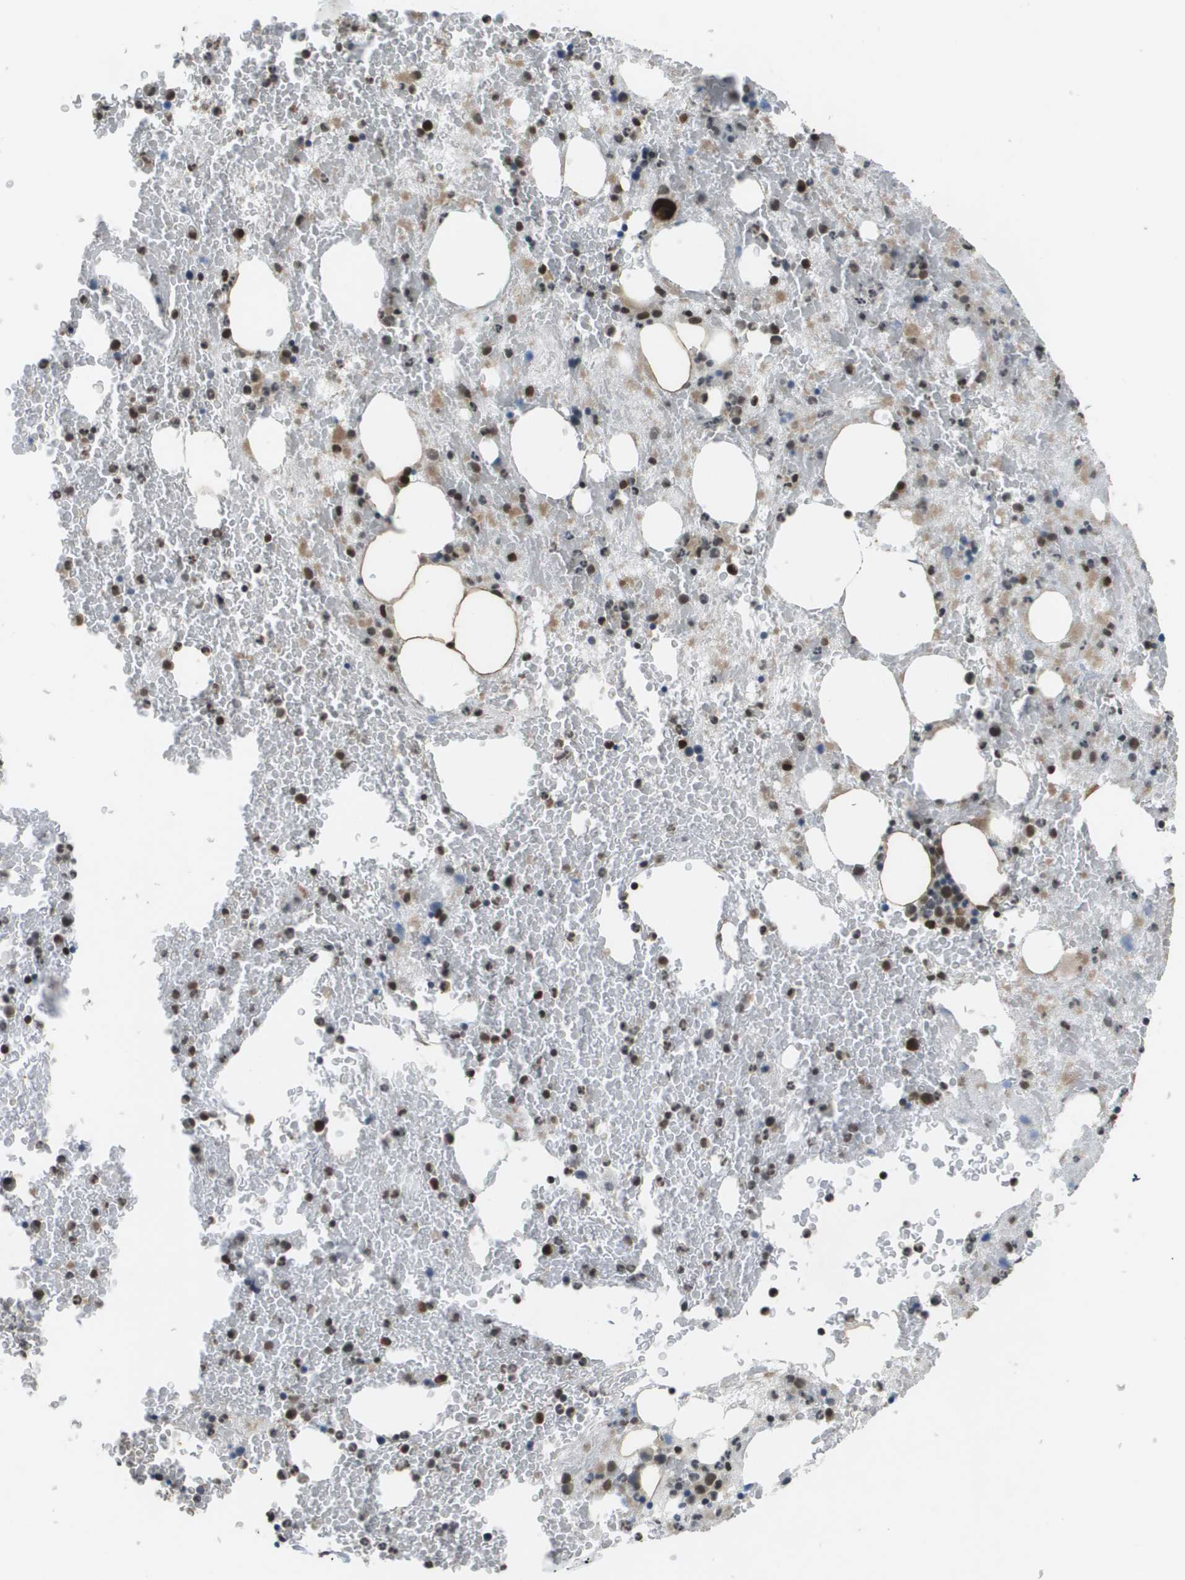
{"staining": {"intensity": "moderate", "quantity": "25%-75%", "location": "nuclear"}, "tissue": "bone marrow", "cell_type": "Hematopoietic cells", "image_type": "normal", "snomed": [{"axis": "morphology", "description": "Normal tissue, NOS"}, {"axis": "morphology", "description": "Inflammation, NOS"}, {"axis": "topography", "description": "Bone marrow"}], "caption": "Unremarkable bone marrow displays moderate nuclear positivity in about 25%-75% of hematopoietic cells (DAB IHC with brightfield microscopy, high magnification)..", "gene": "KAT5", "patient": {"sex": "male", "age": 63}}